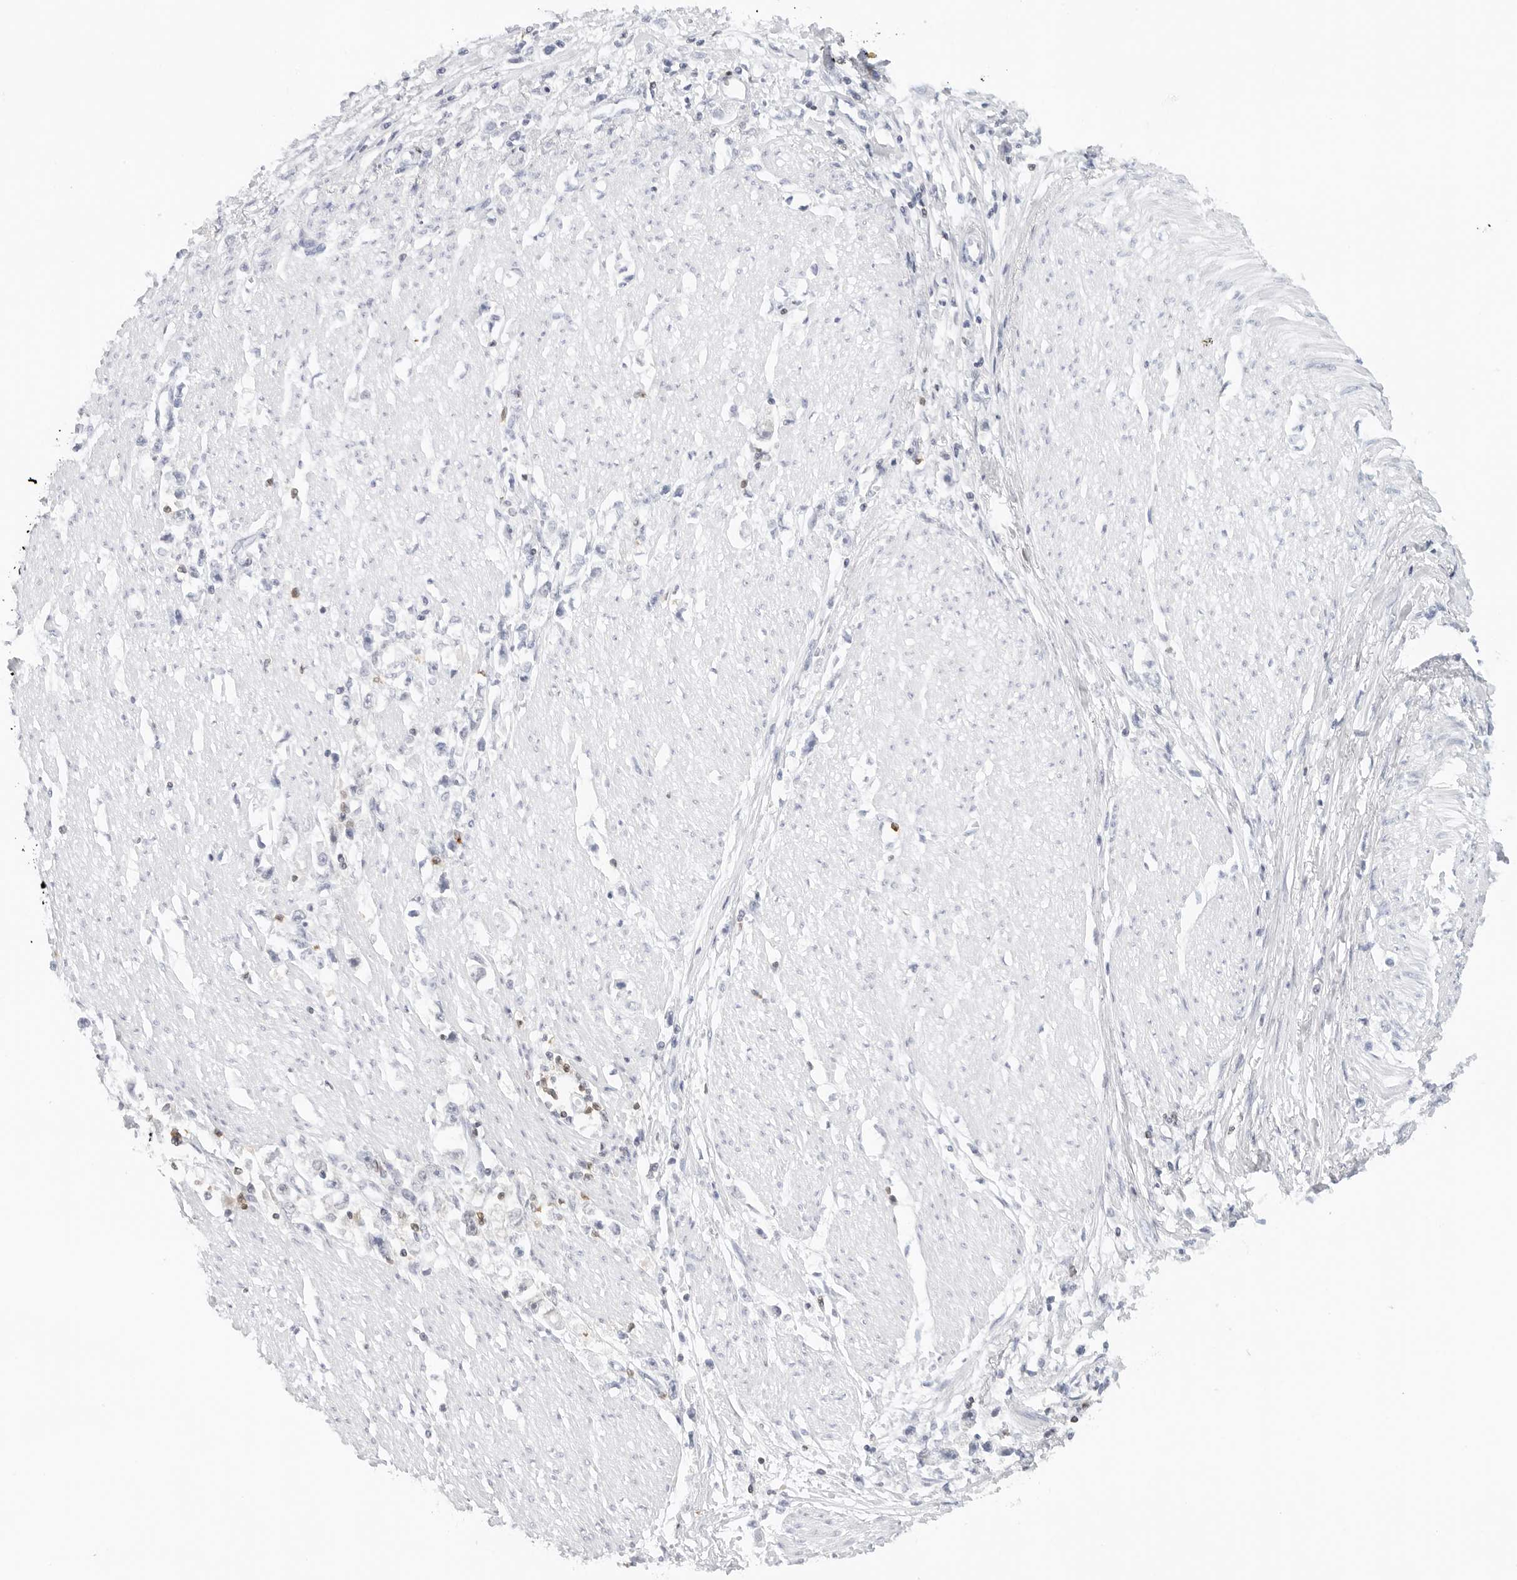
{"staining": {"intensity": "negative", "quantity": "none", "location": "none"}, "tissue": "stomach cancer", "cell_type": "Tumor cells", "image_type": "cancer", "snomed": [{"axis": "morphology", "description": "Adenocarcinoma, NOS"}, {"axis": "topography", "description": "Stomach"}], "caption": "Immunohistochemistry photomicrograph of stomach cancer (adenocarcinoma) stained for a protein (brown), which reveals no positivity in tumor cells.", "gene": "SLC9A3R1", "patient": {"sex": "female", "age": 59}}